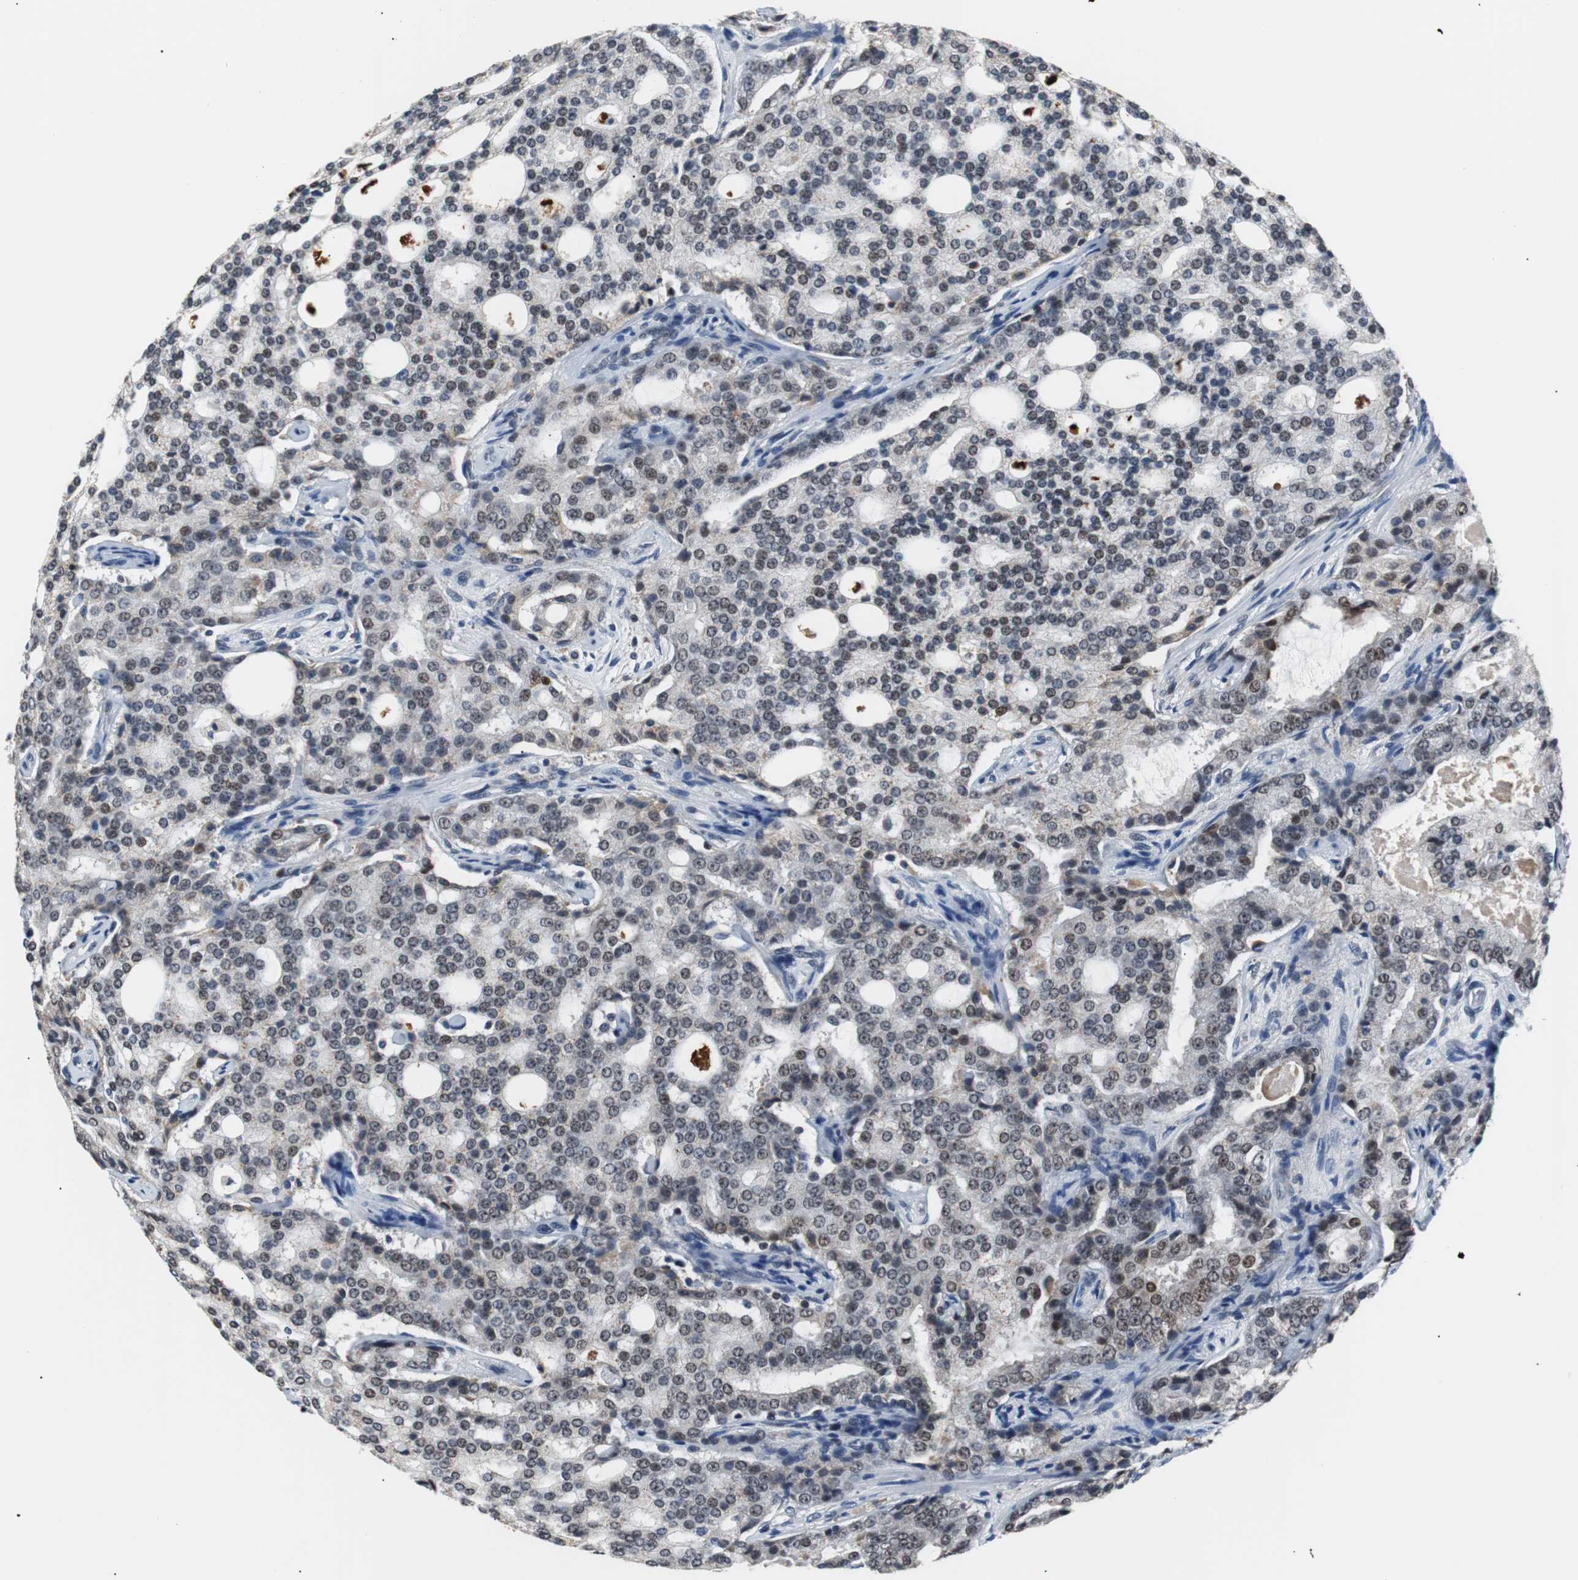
{"staining": {"intensity": "weak", "quantity": "25%-75%", "location": "nuclear"}, "tissue": "prostate cancer", "cell_type": "Tumor cells", "image_type": "cancer", "snomed": [{"axis": "morphology", "description": "Adenocarcinoma, High grade"}, {"axis": "topography", "description": "Prostate"}], "caption": "A micrograph showing weak nuclear expression in approximately 25%-75% of tumor cells in prostate cancer, as visualized by brown immunohistochemical staining.", "gene": "USP28", "patient": {"sex": "male", "age": 72}}